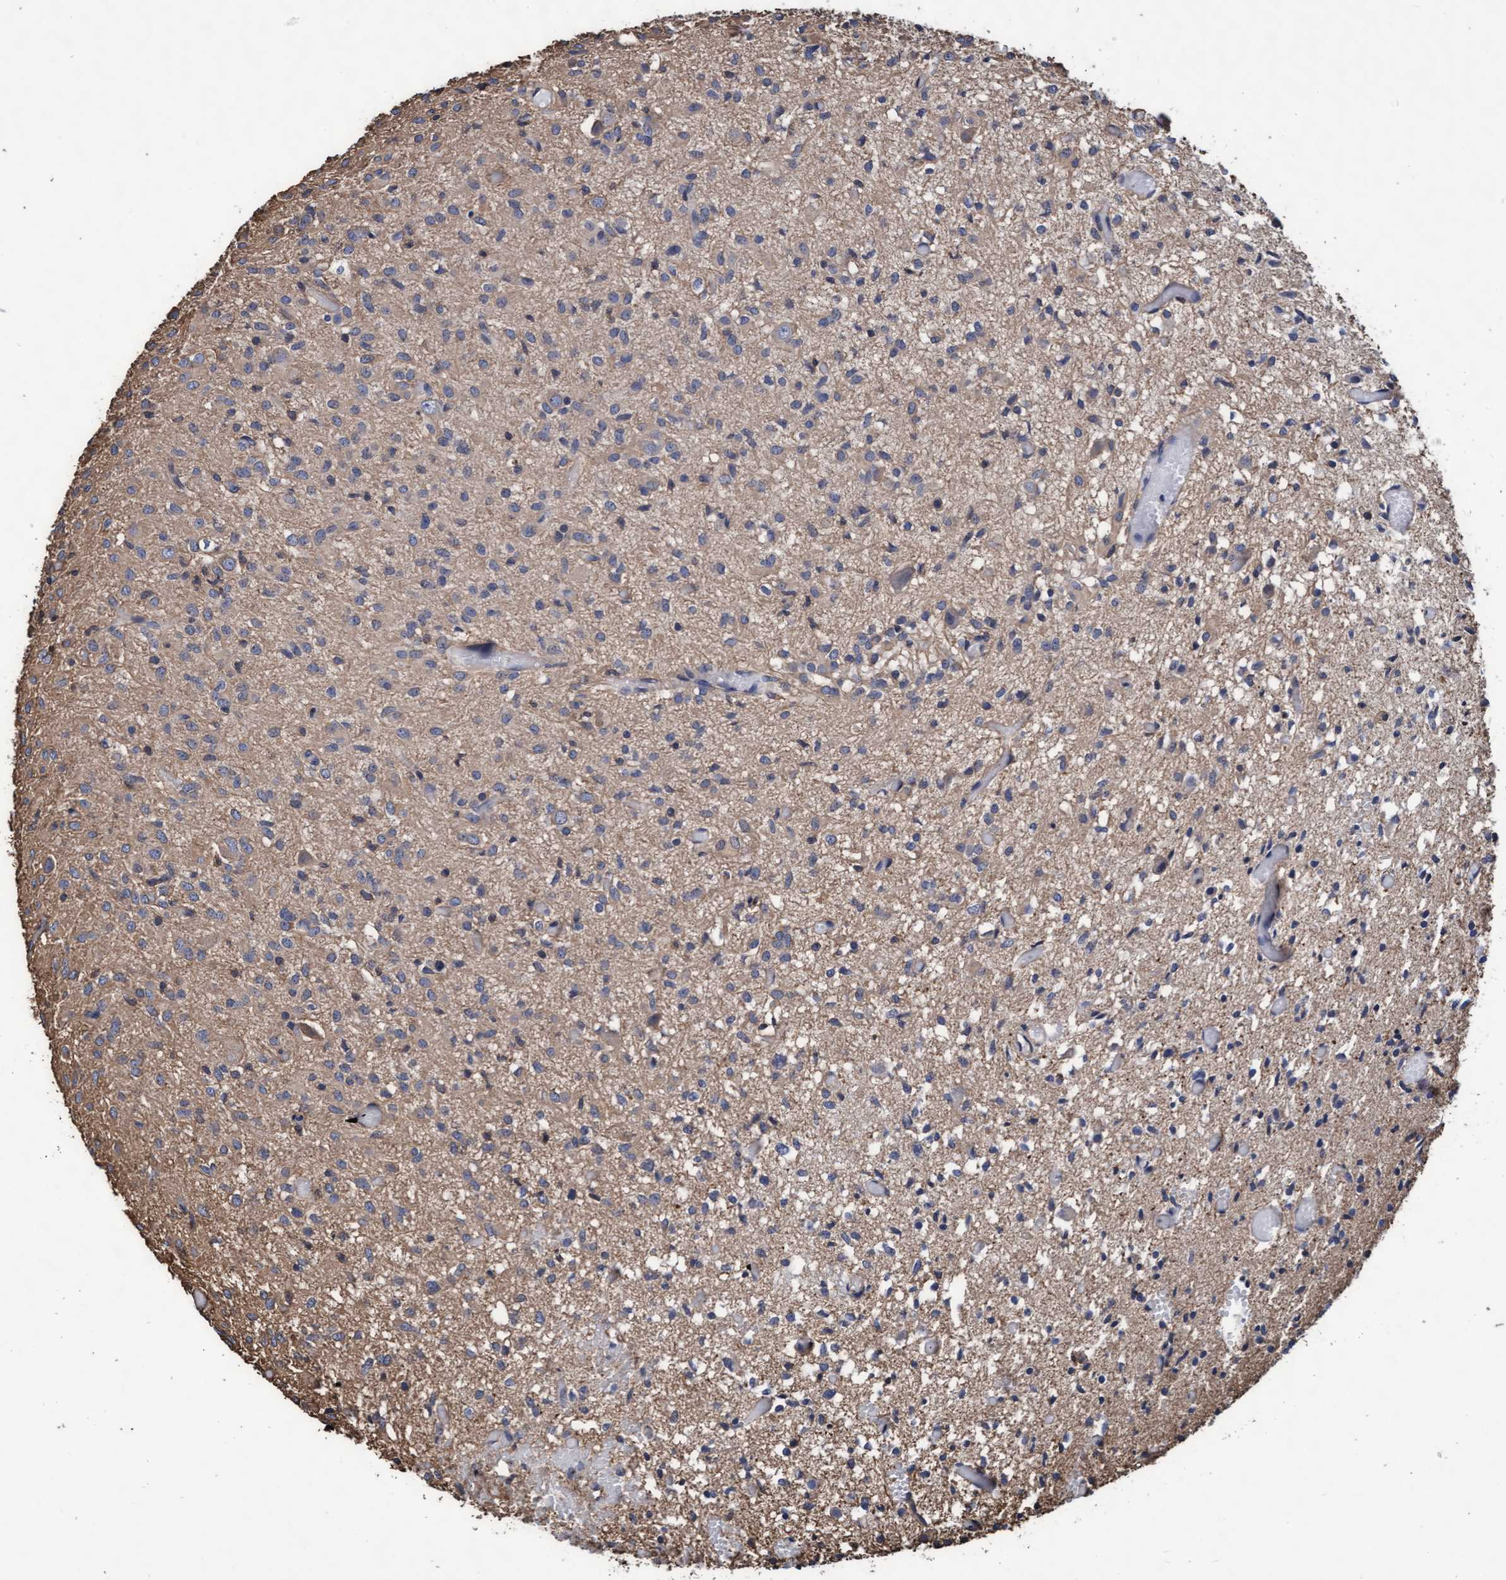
{"staining": {"intensity": "weak", "quantity": "<25%", "location": "cytoplasmic/membranous"}, "tissue": "glioma", "cell_type": "Tumor cells", "image_type": "cancer", "snomed": [{"axis": "morphology", "description": "Glioma, malignant, High grade"}, {"axis": "topography", "description": "Brain"}], "caption": "High-grade glioma (malignant) was stained to show a protein in brown. There is no significant positivity in tumor cells.", "gene": "GRHPR", "patient": {"sex": "female", "age": 59}}